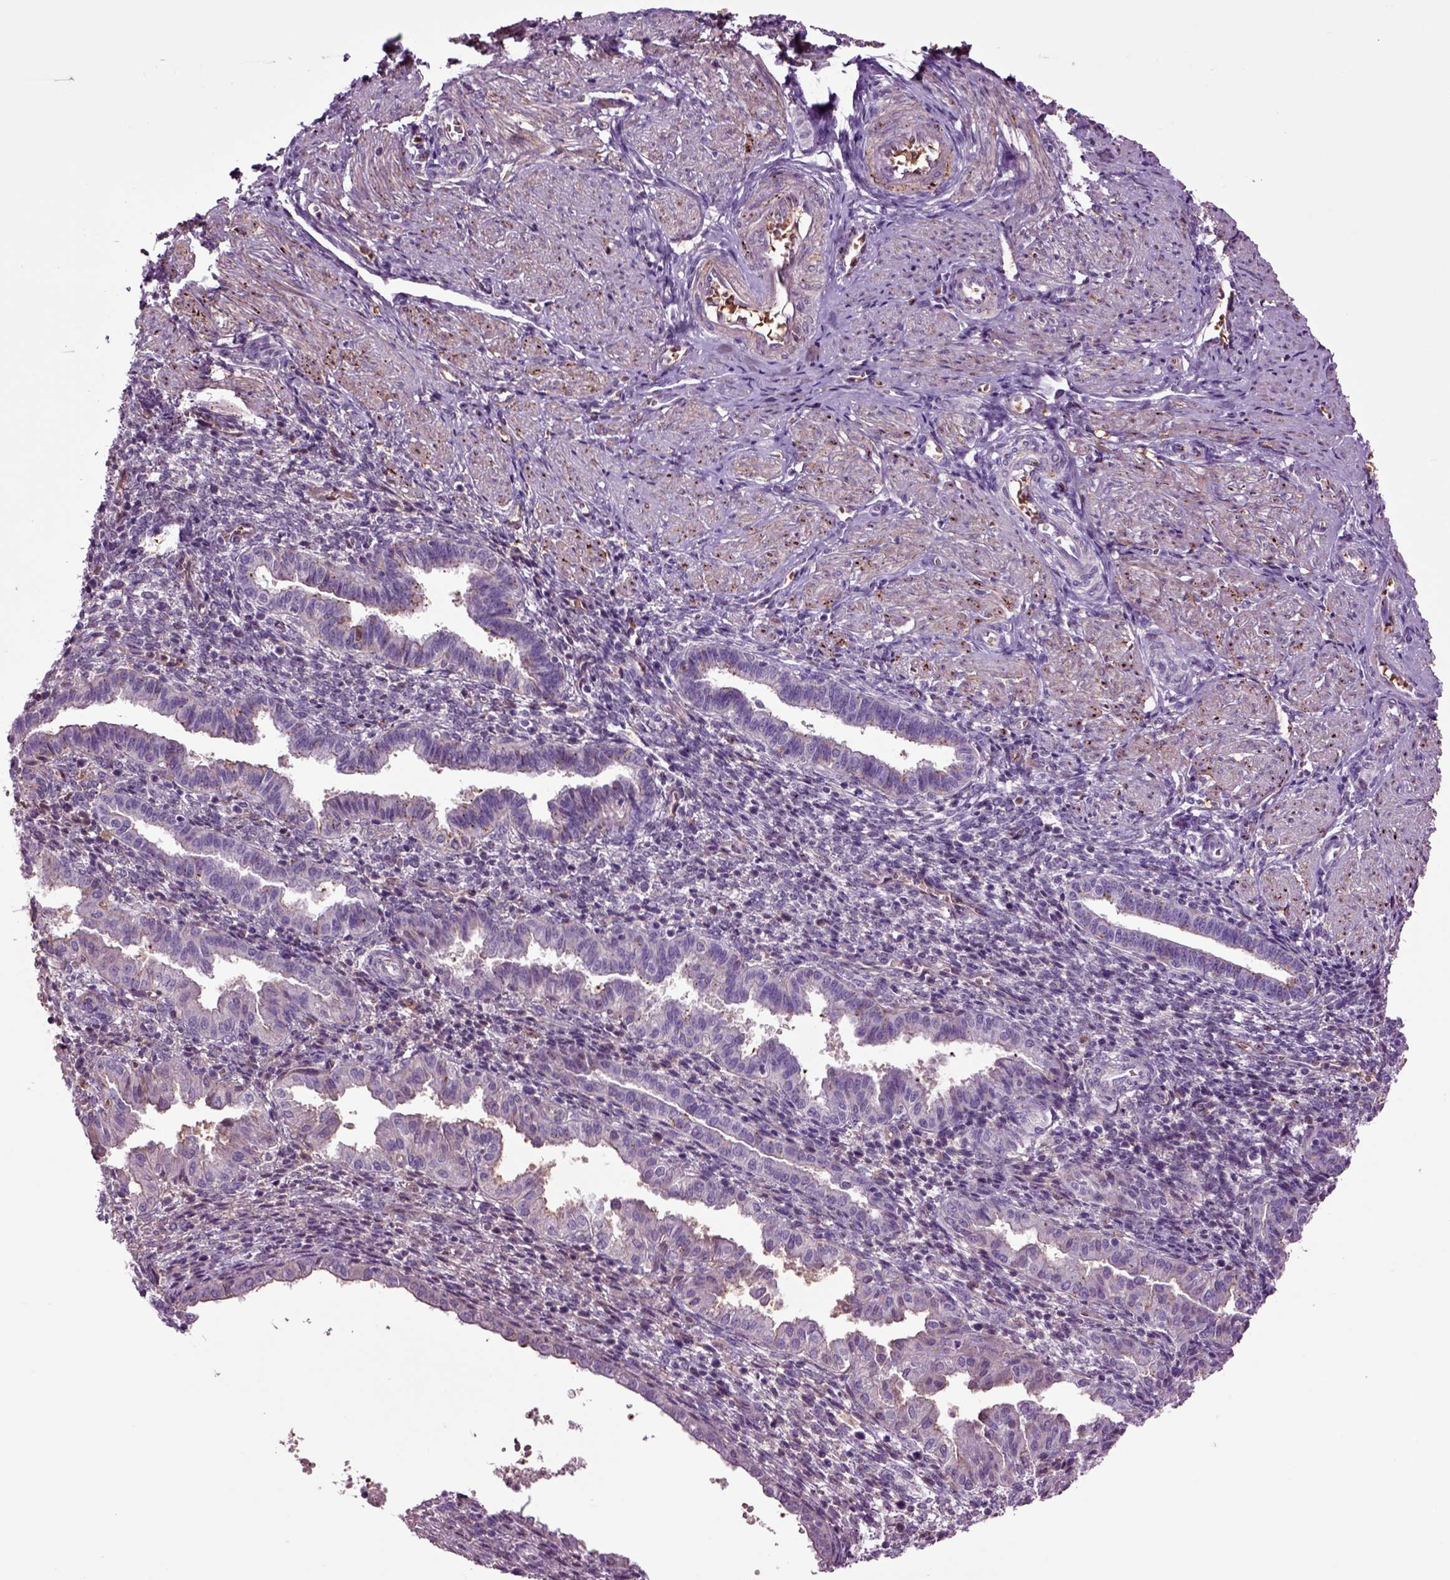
{"staining": {"intensity": "negative", "quantity": "none", "location": "none"}, "tissue": "endometrium", "cell_type": "Cells in endometrial stroma", "image_type": "normal", "snomed": [{"axis": "morphology", "description": "Normal tissue, NOS"}, {"axis": "topography", "description": "Endometrium"}], "caption": "Cells in endometrial stroma show no significant expression in unremarkable endometrium.", "gene": "SPON1", "patient": {"sex": "female", "age": 37}}